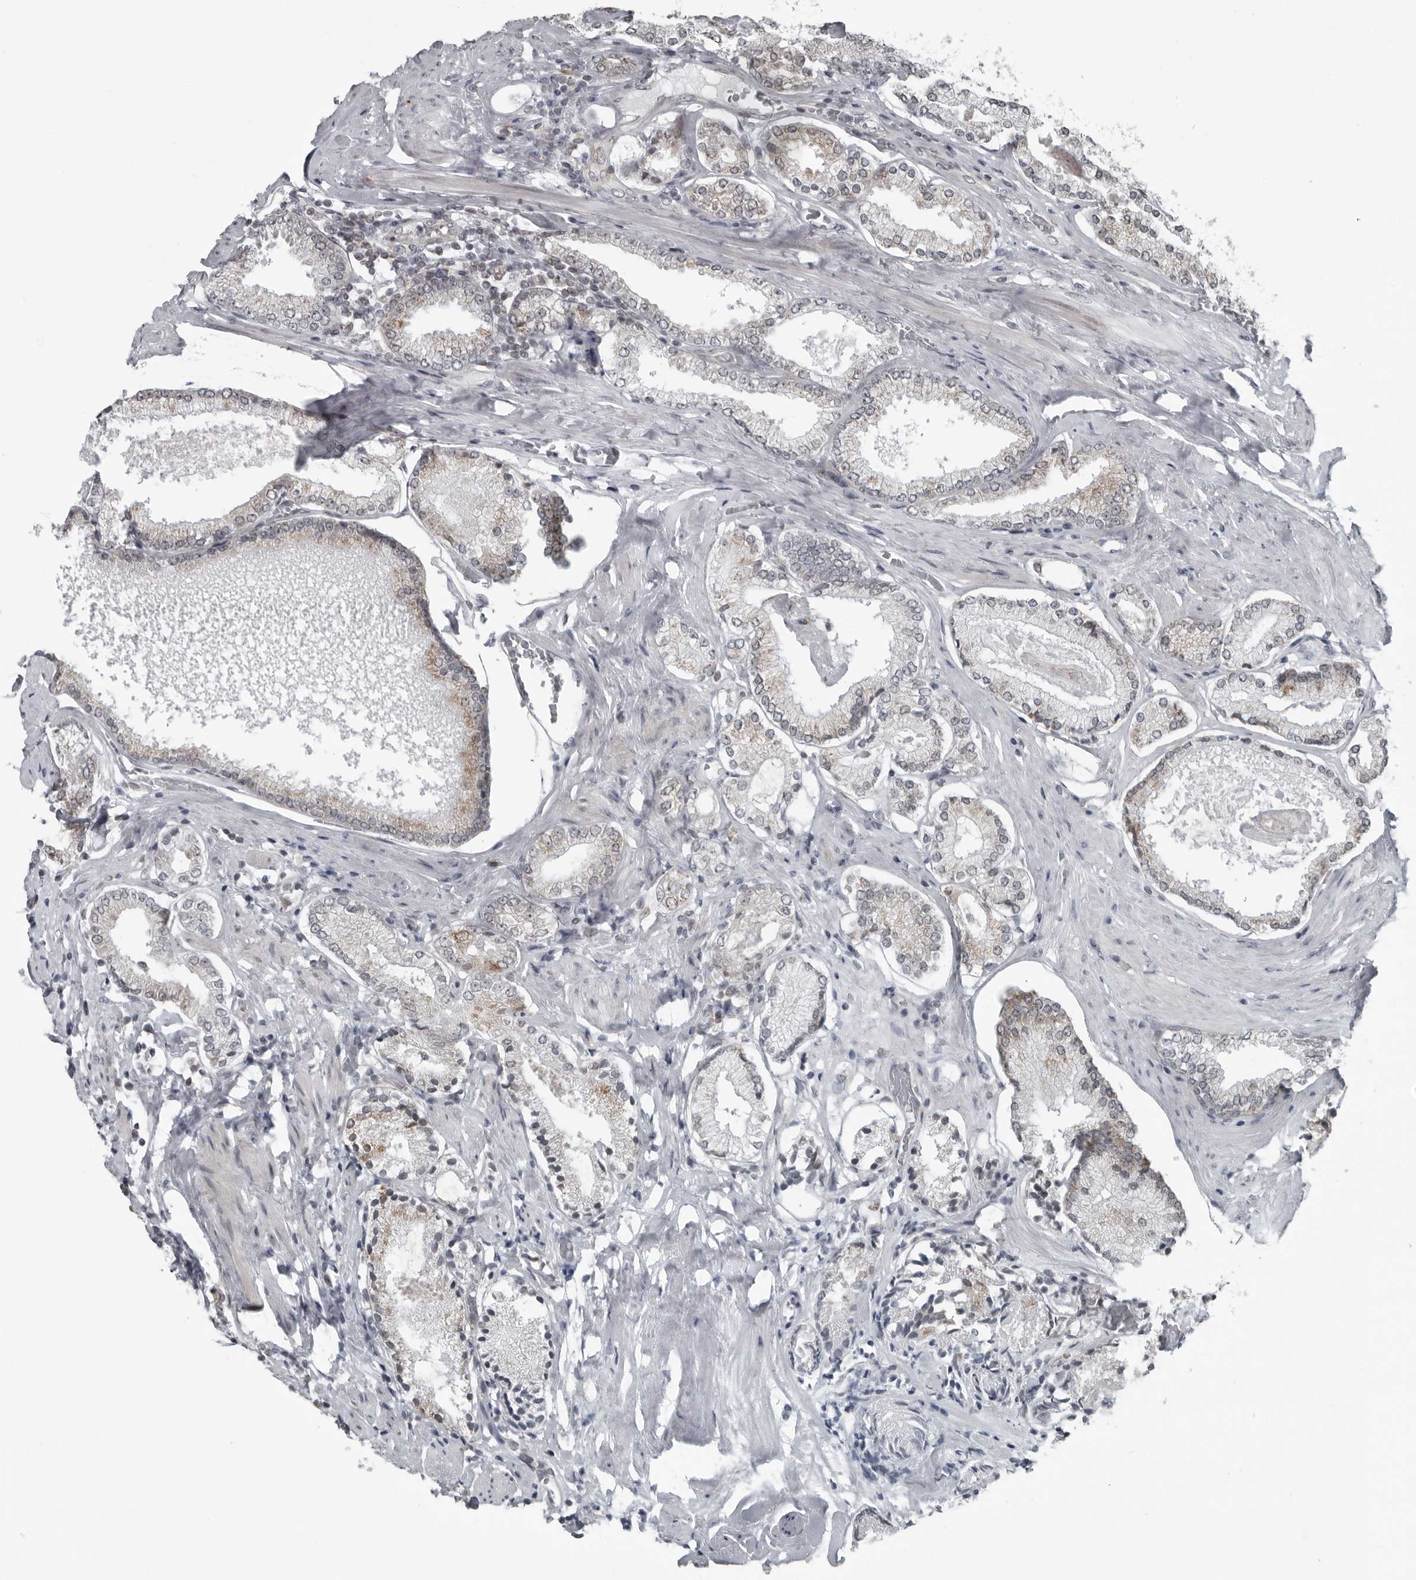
{"staining": {"intensity": "weak", "quantity": "25%-75%", "location": "cytoplasmic/membranous"}, "tissue": "prostate cancer", "cell_type": "Tumor cells", "image_type": "cancer", "snomed": [{"axis": "morphology", "description": "Adenocarcinoma, Low grade"}, {"axis": "topography", "description": "Prostate"}], "caption": "Human low-grade adenocarcinoma (prostate) stained with a brown dye exhibits weak cytoplasmic/membranous positive expression in about 25%-75% of tumor cells.", "gene": "RTCA", "patient": {"sex": "male", "age": 71}}